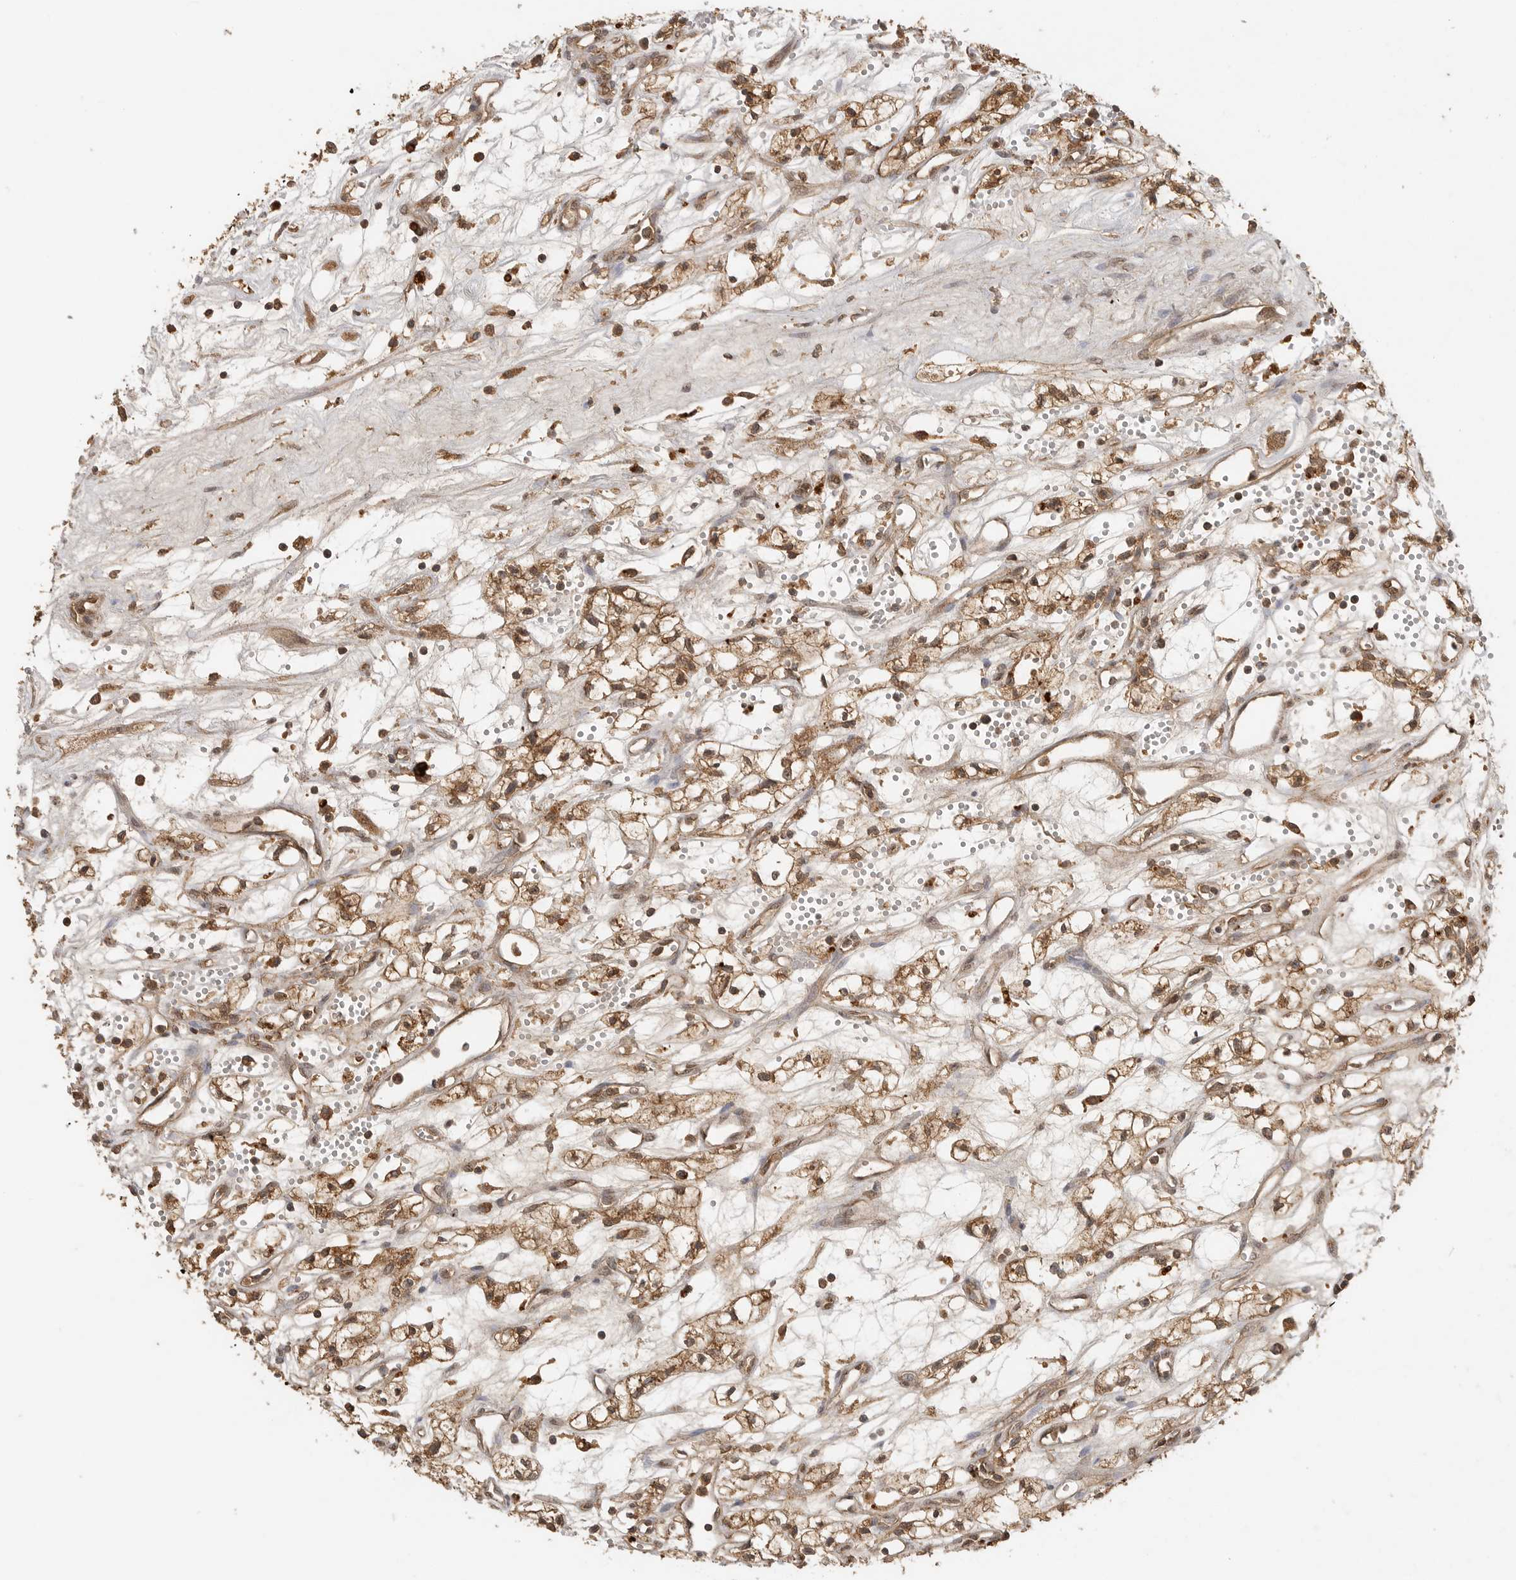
{"staining": {"intensity": "moderate", "quantity": ">75%", "location": "cytoplasmic/membranous"}, "tissue": "renal cancer", "cell_type": "Tumor cells", "image_type": "cancer", "snomed": [{"axis": "morphology", "description": "Adenocarcinoma, NOS"}, {"axis": "topography", "description": "Kidney"}], "caption": "Brown immunohistochemical staining in renal cancer exhibits moderate cytoplasmic/membranous positivity in approximately >75% of tumor cells. The staining is performed using DAB (3,3'-diaminobenzidine) brown chromogen to label protein expression. The nuclei are counter-stained blue using hematoxylin.", "gene": "ICOSLG", "patient": {"sex": "male", "age": 59}}